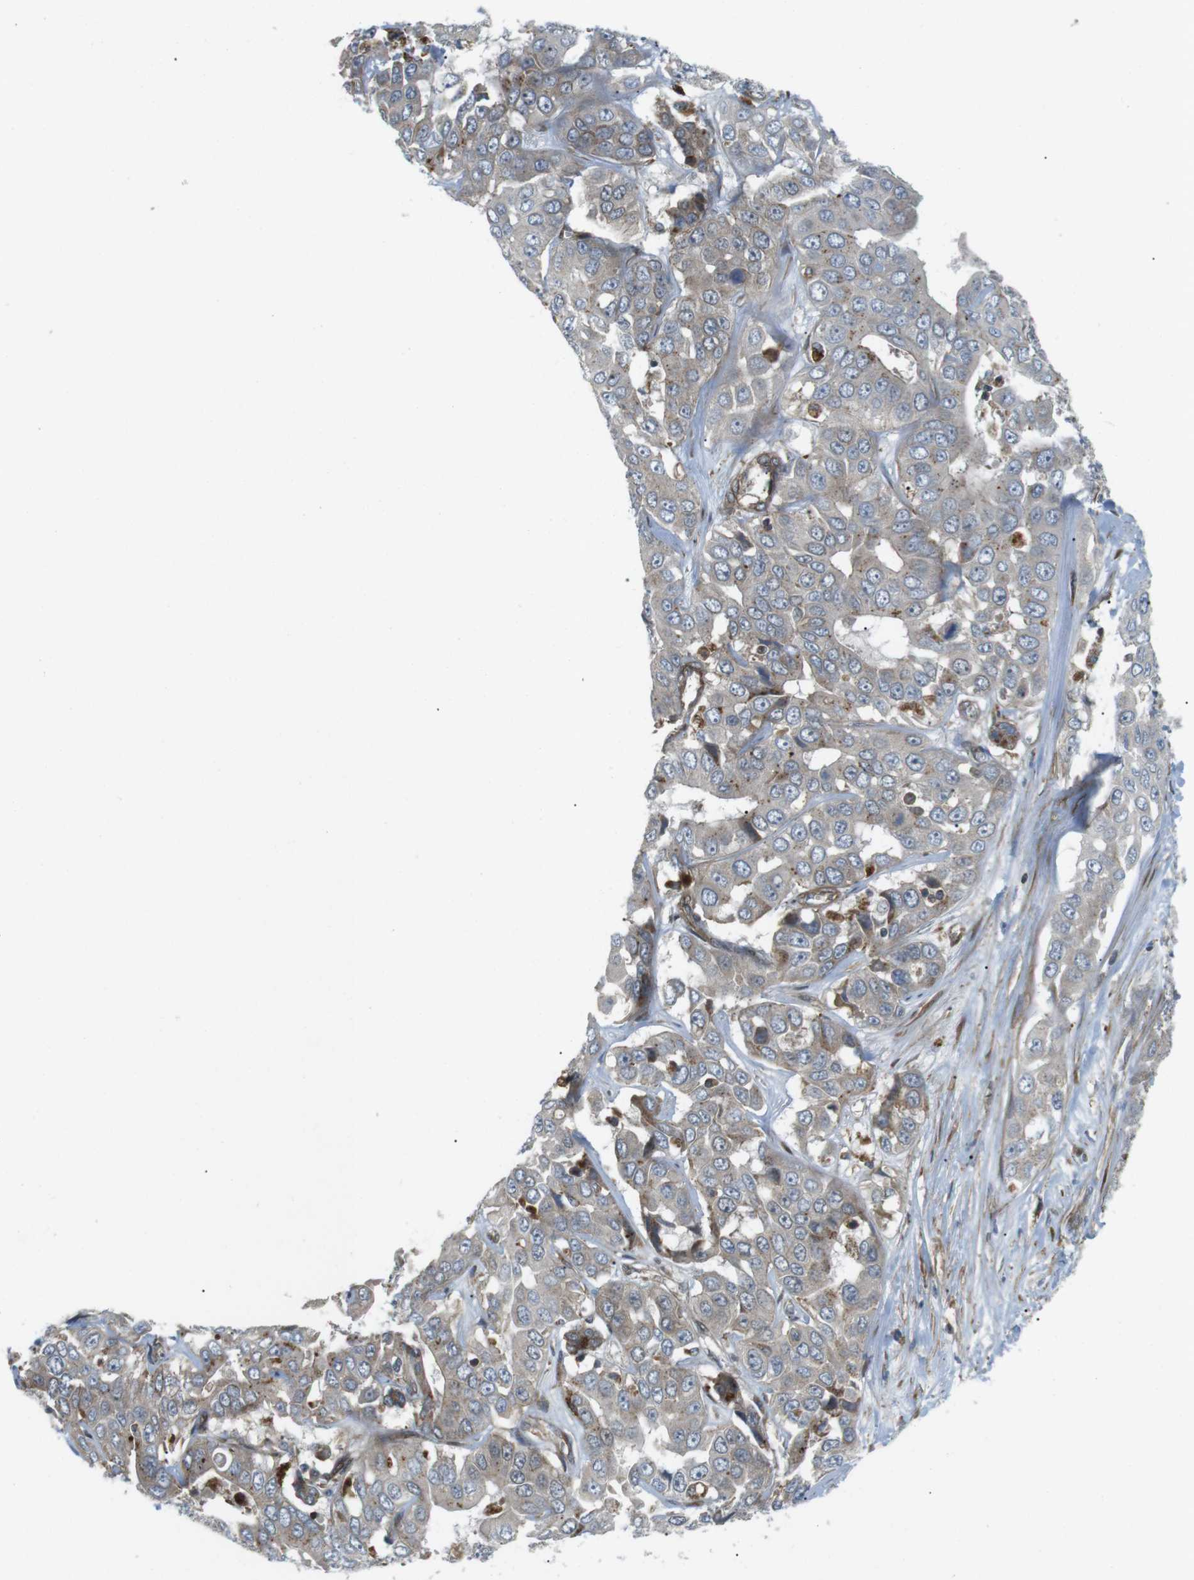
{"staining": {"intensity": "weak", "quantity": "<25%", "location": "cytoplasmic/membranous"}, "tissue": "liver cancer", "cell_type": "Tumor cells", "image_type": "cancer", "snomed": [{"axis": "morphology", "description": "Cholangiocarcinoma"}, {"axis": "topography", "description": "Liver"}], "caption": "IHC histopathology image of neoplastic tissue: human liver cancer stained with DAB (3,3'-diaminobenzidine) reveals no significant protein staining in tumor cells. The staining is performed using DAB (3,3'-diaminobenzidine) brown chromogen with nuclei counter-stained in using hematoxylin.", "gene": "KANK2", "patient": {"sex": "female", "age": 52}}